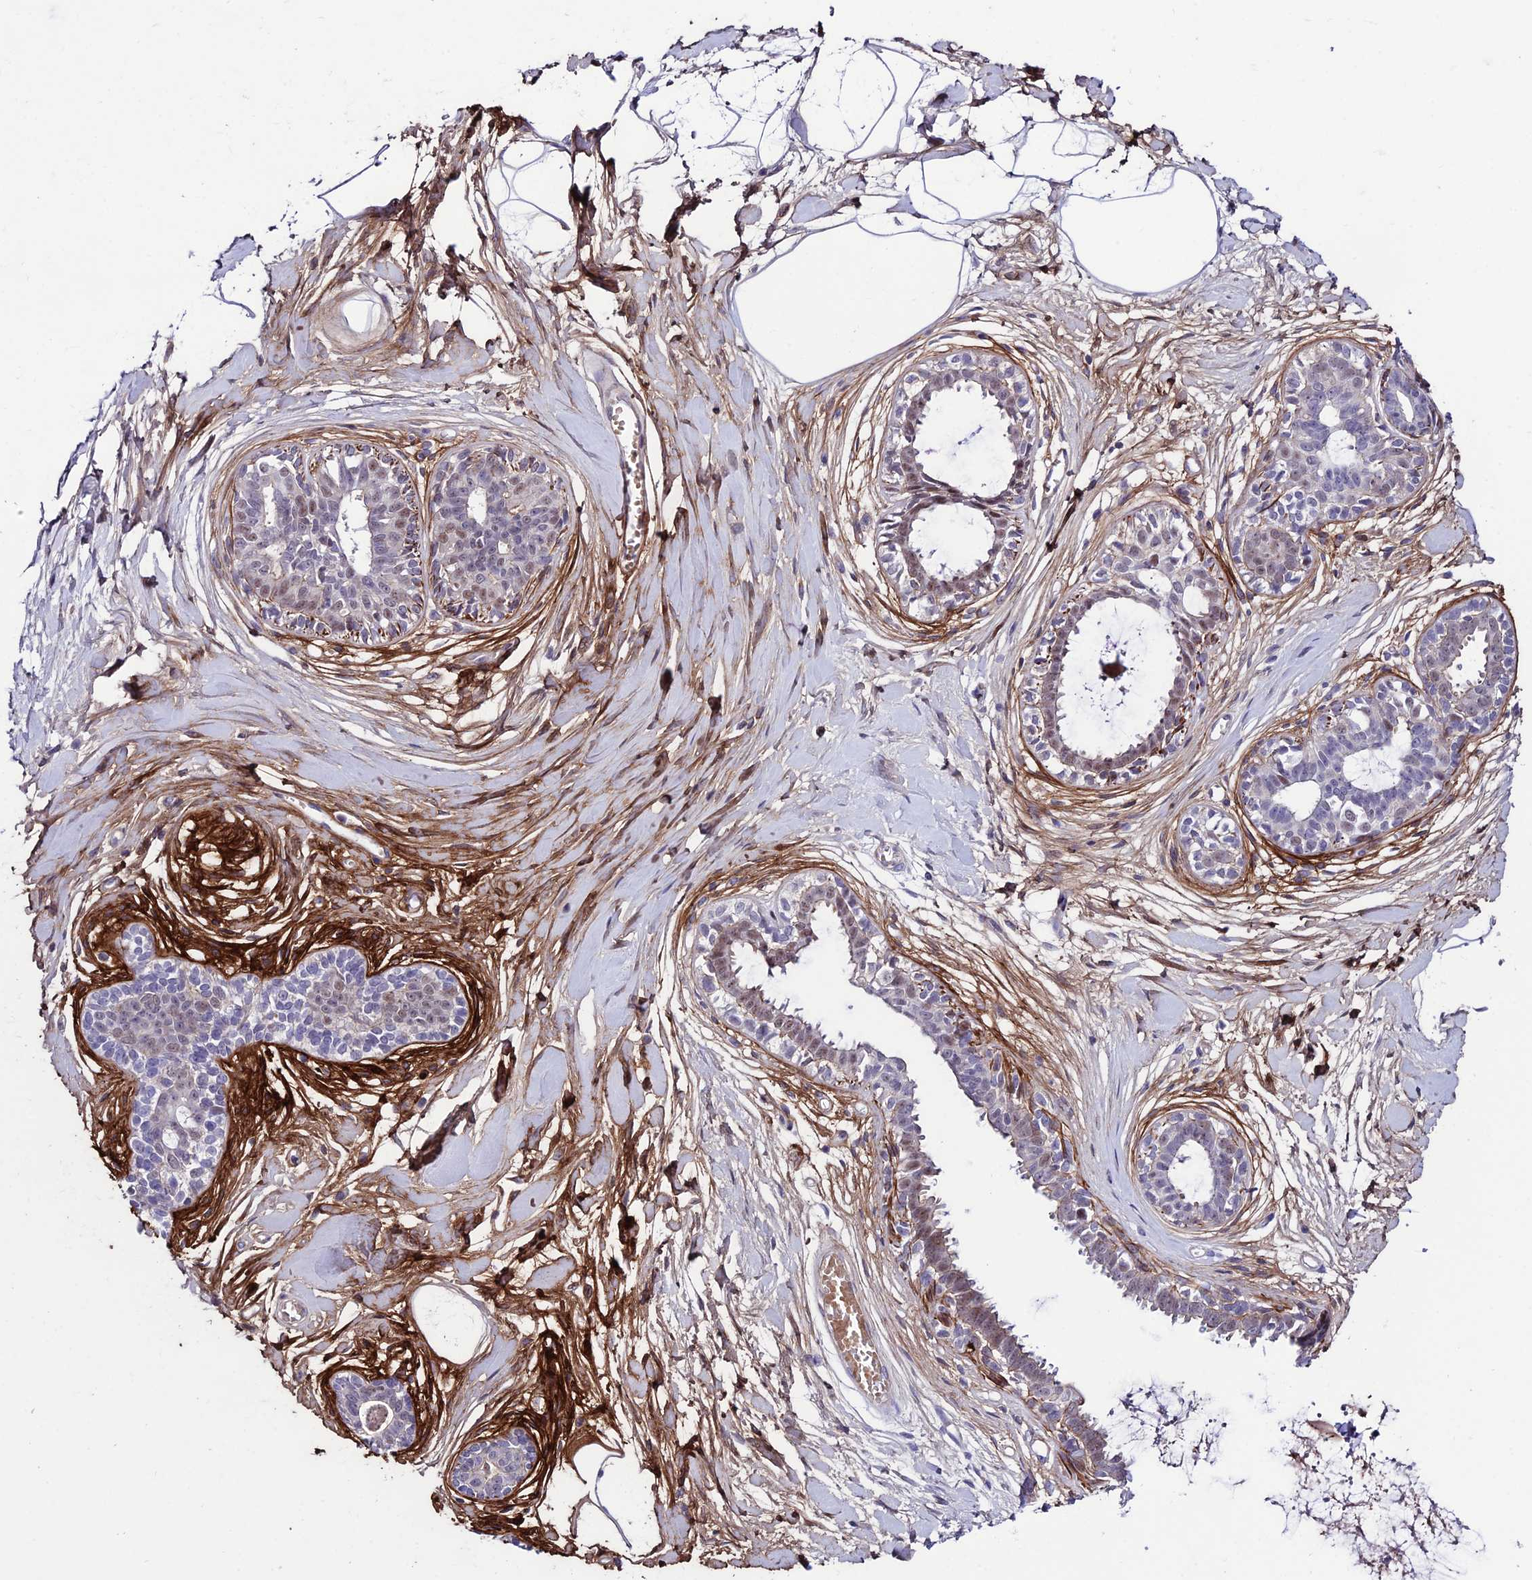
{"staining": {"intensity": "weak", "quantity": "25%-75%", "location": "cytoplasmic/membranous"}, "tissue": "breast", "cell_type": "Adipocytes", "image_type": "normal", "snomed": [{"axis": "morphology", "description": "Normal tissue, NOS"}, {"axis": "topography", "description": "Breast"}], "caption": "Immunohistochemical staining of unremarkable breast shows weak cytoplasmic/membranous protein expression in approximately 25%-75% of adipocytes. (DAB IHC, brown staining for protein, blue staining for nuclei).", "gene": "COL6A6", "patient": {"sex": "female", "age": 45}}